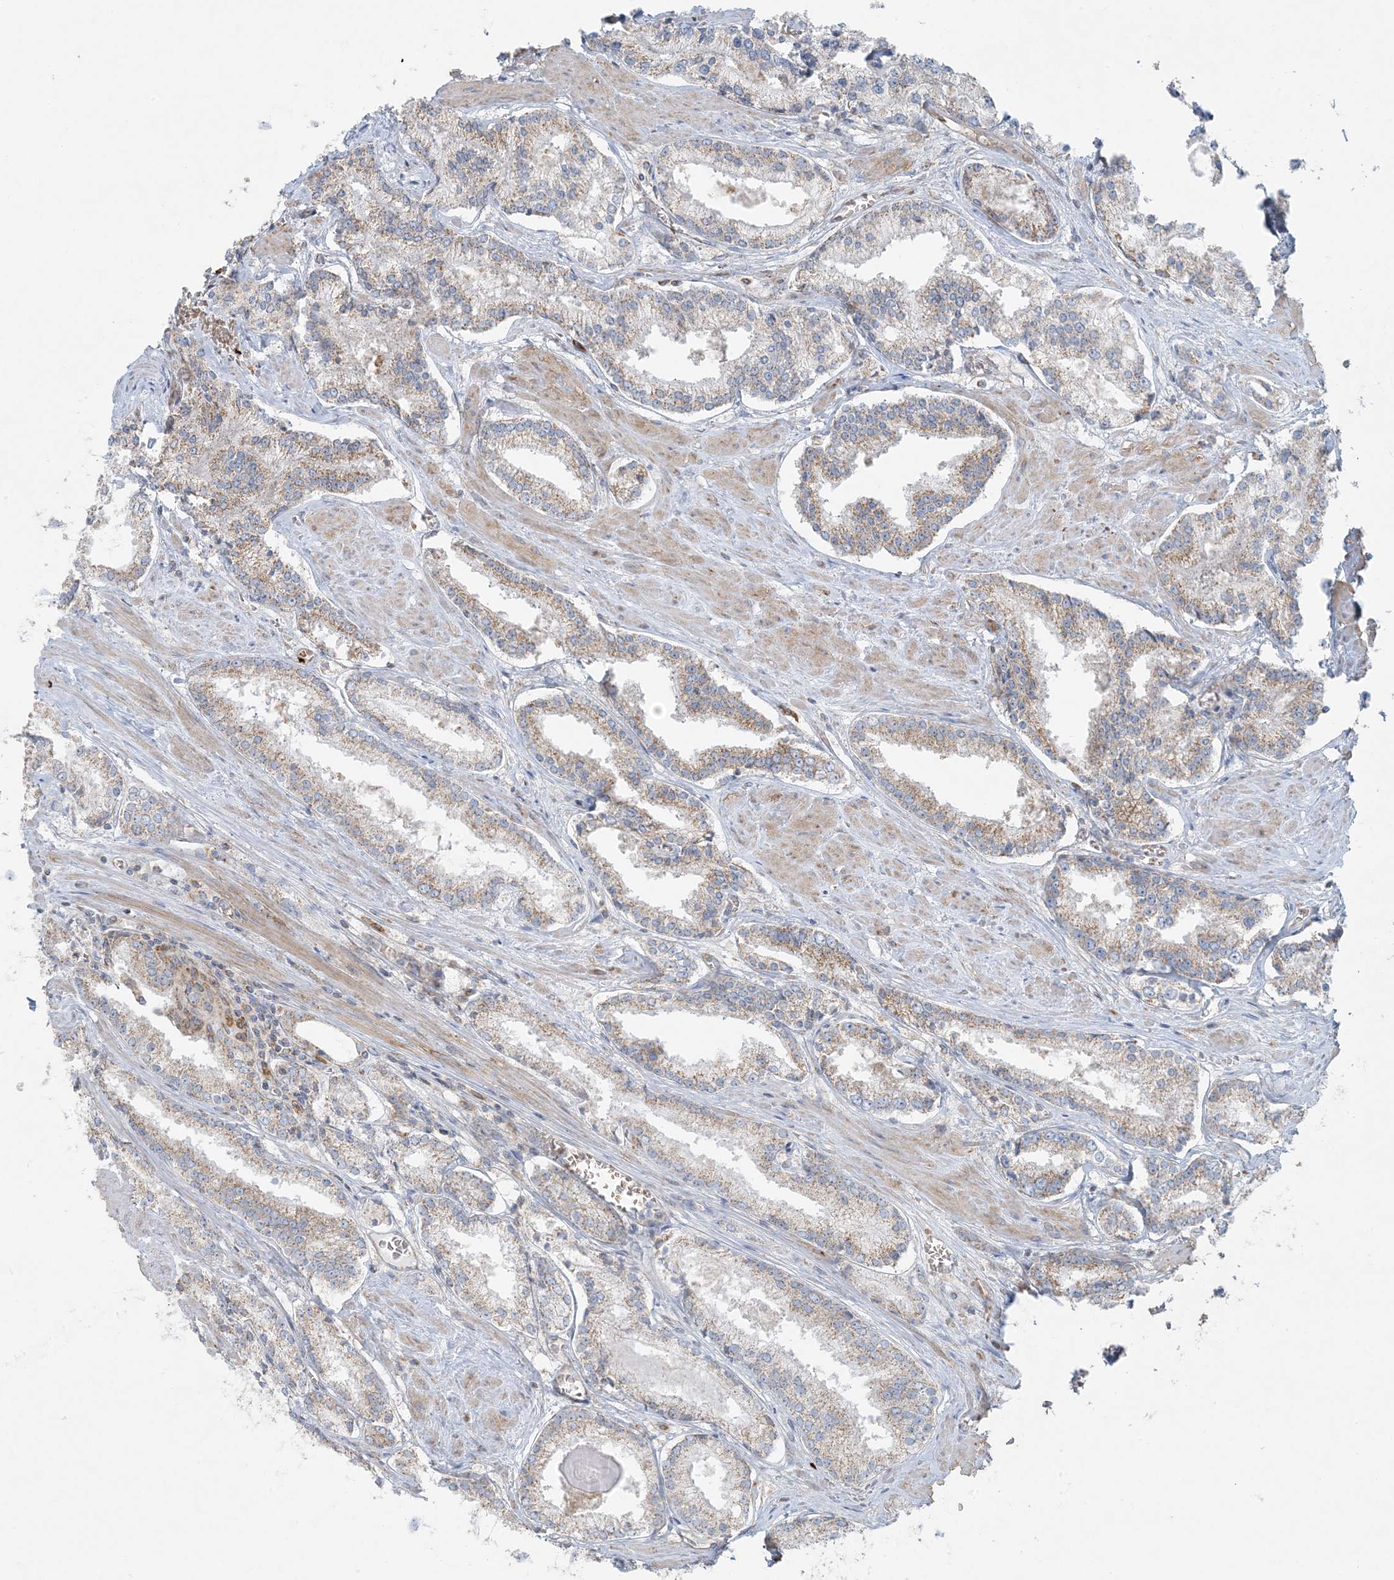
{"staining": {"intensity": "weak", "quantity": "25%-75%", "location": "cytoplasmic/membranous"}, "tissue": "prostate cancer", "cell_type": "Tumor cells", "image_type": "cancer", "snomed": [{"axis": "morphology", "description": "Adenocarcinoma, Low grade"}, {"axis": "topography", "description": "Prostate"}], "caption": "Immunohistochemical staining of human adenocarcinoma (low-grade) (prostate) shows weak cytoplasmic/membranous protein positivity in about 25%-75% of tumor cells. The staining is performed using DAB brown chromogen to label protein expression. The nuclei are counter-stained blue using hematoxylin.", "gene": "PIK3R4", "patient": {"sex": "male", "age": 54}}